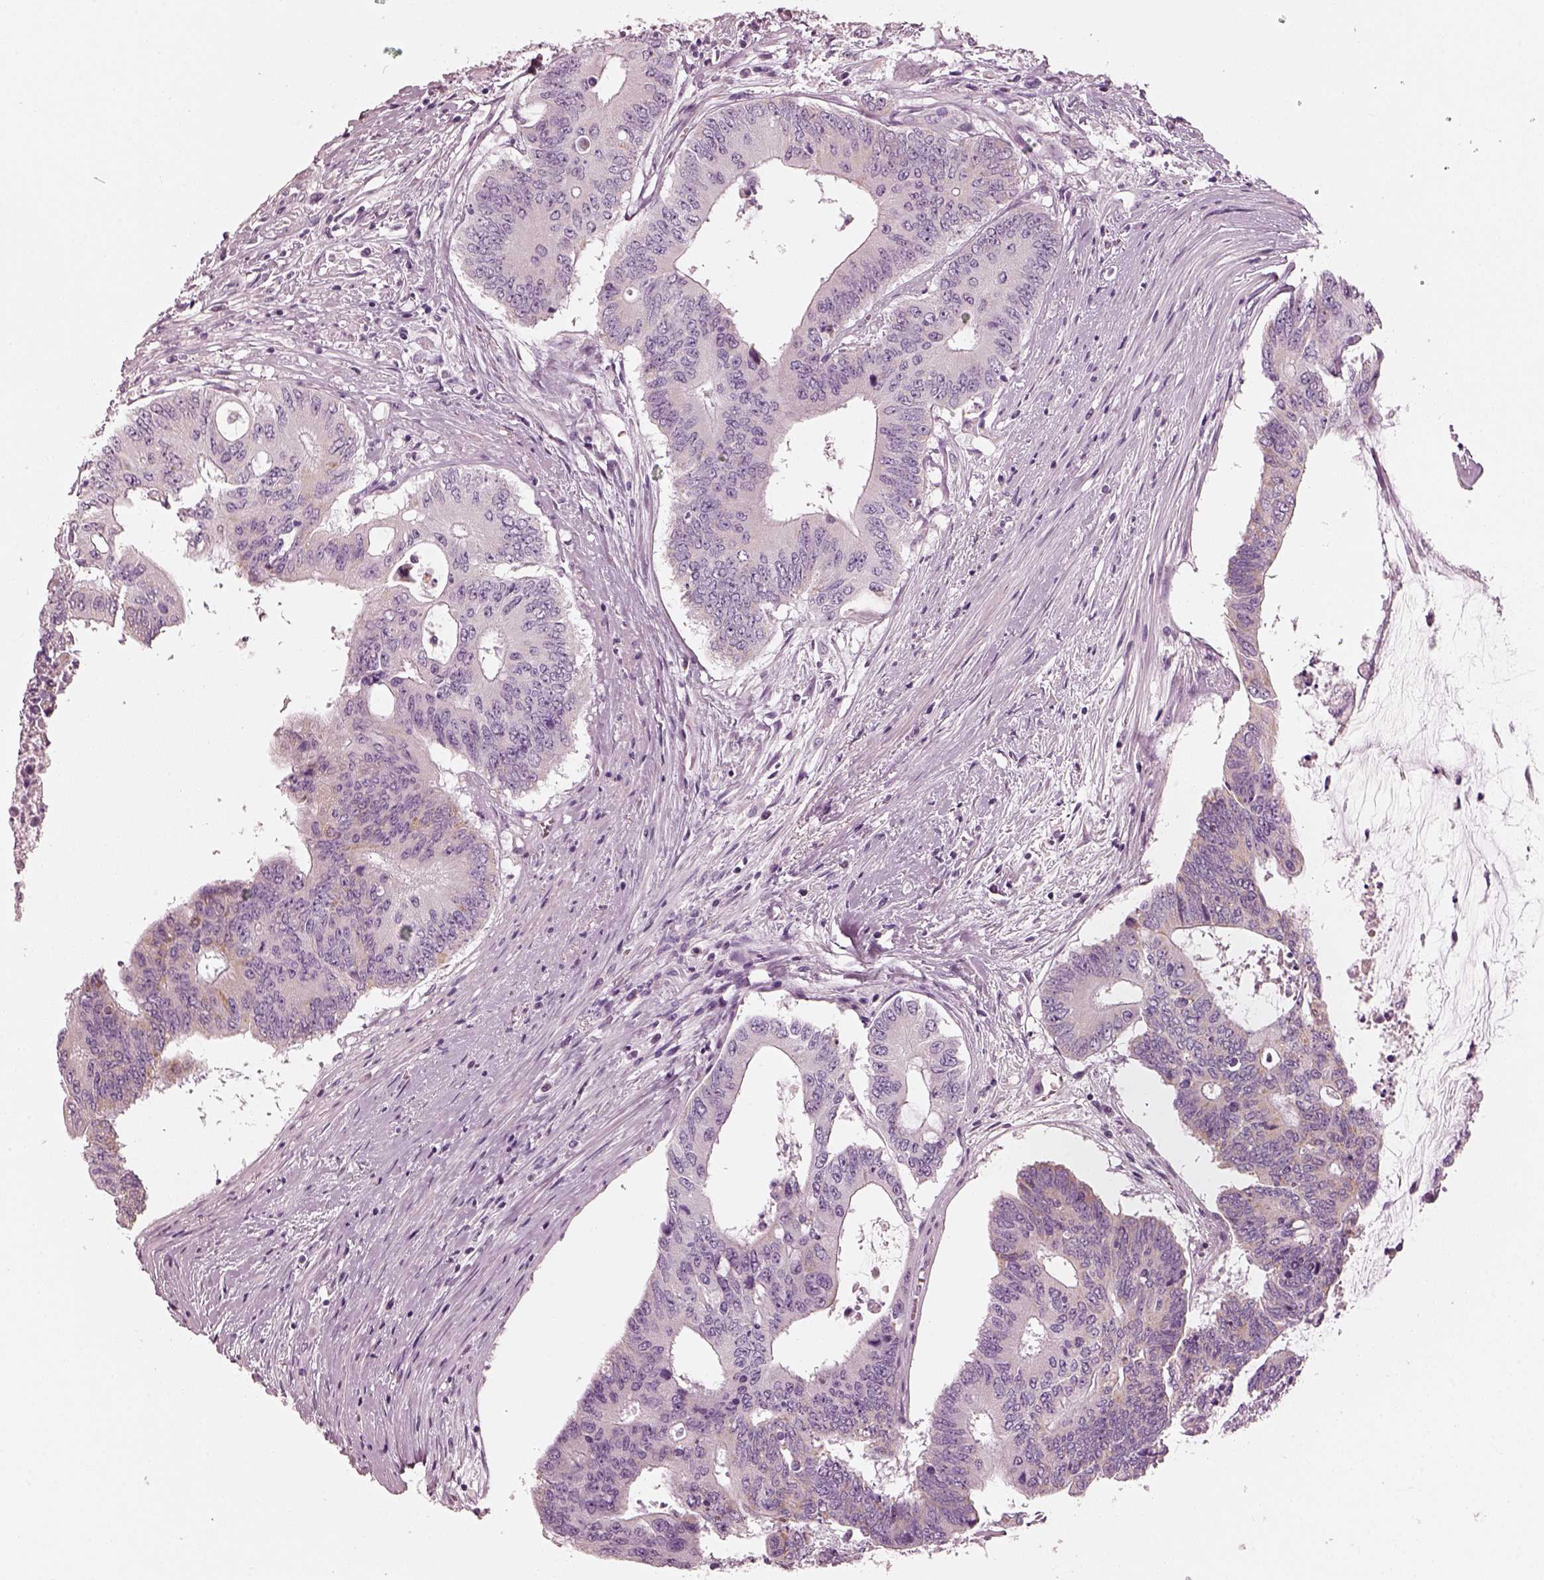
{"staining": {"intensity": "negative", "quantity": "none", "location": "none"}, "tissue": "colorectal cancer", "cell_type": "Tumor cells", "image_type": "cancer", "snomed": [{"axis": "morphology", "description": "Adenocarcinoma, NOS"}, {"axis": "topography", "description": "Rectum"}], "caption": "IHC photomicrograph of human adenocarcinoma (colorectal) stained for a protein (brown), which displays no staining in tumor cells. (DAB IHC with hematoxylin counter stain).", "gene": "R3HDML", "patient": {"sex": "male", "age": 59}}